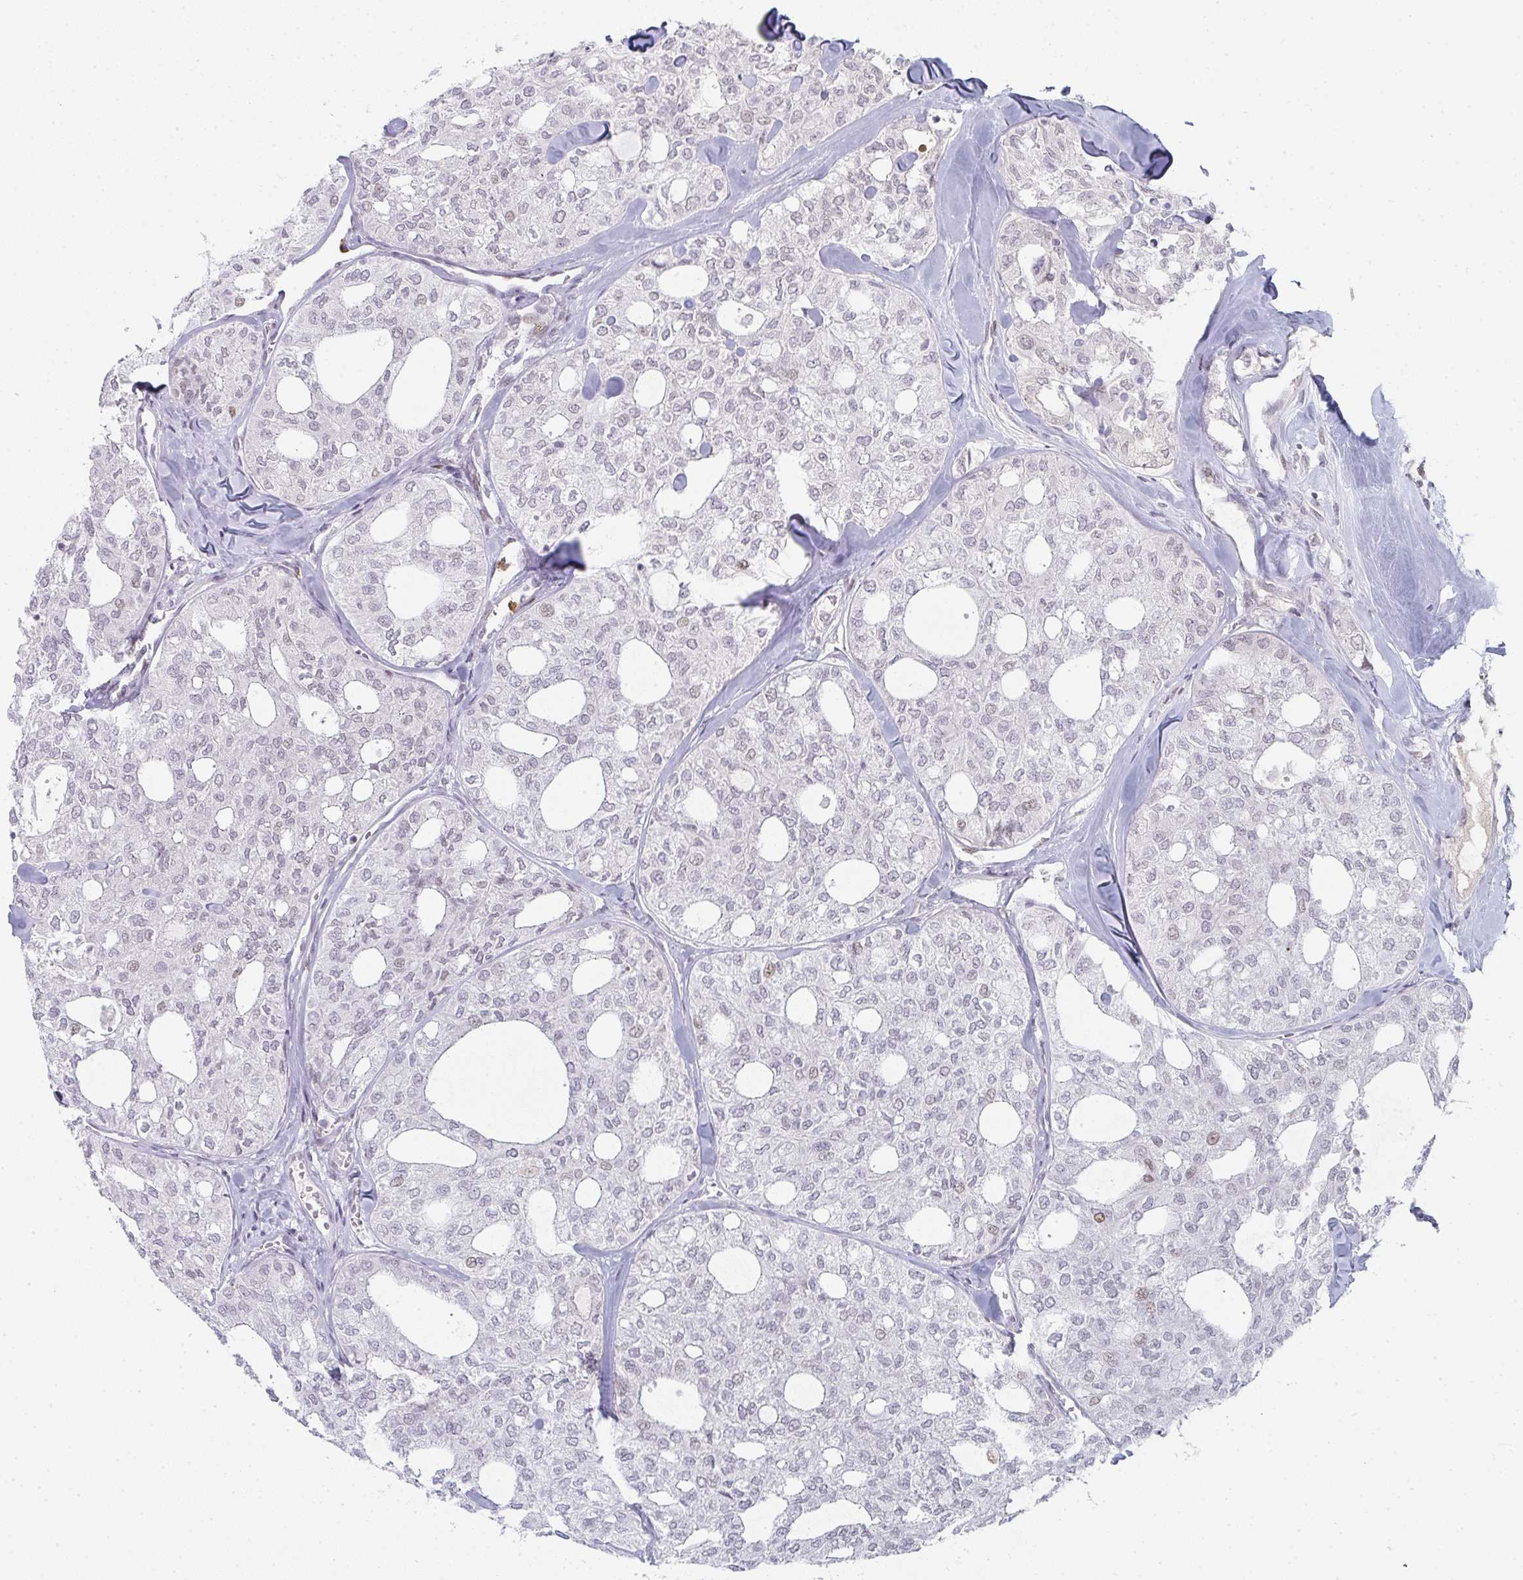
{"staining": {"intensity": "weak", "quantity": "<25%", "location": "nuclear"}, "tissue": "thyroid cancer", "cell_type": "Tumor cells", "image_type": "cancer", "snomed": [{"axis": "morphology", "description": "Follicular adenoma carcinoma, NOS"}, {"axis": "topography", "description": "Thyroid gland"}], "caption": "Protein analysis of follicular adenoma carcinoma (thyroid) demonstrates no significant staining in tumor cells. Nuclei are stained in blue.", "gene": "LIN54", "patient": {"sex": "male", "age": 75}}